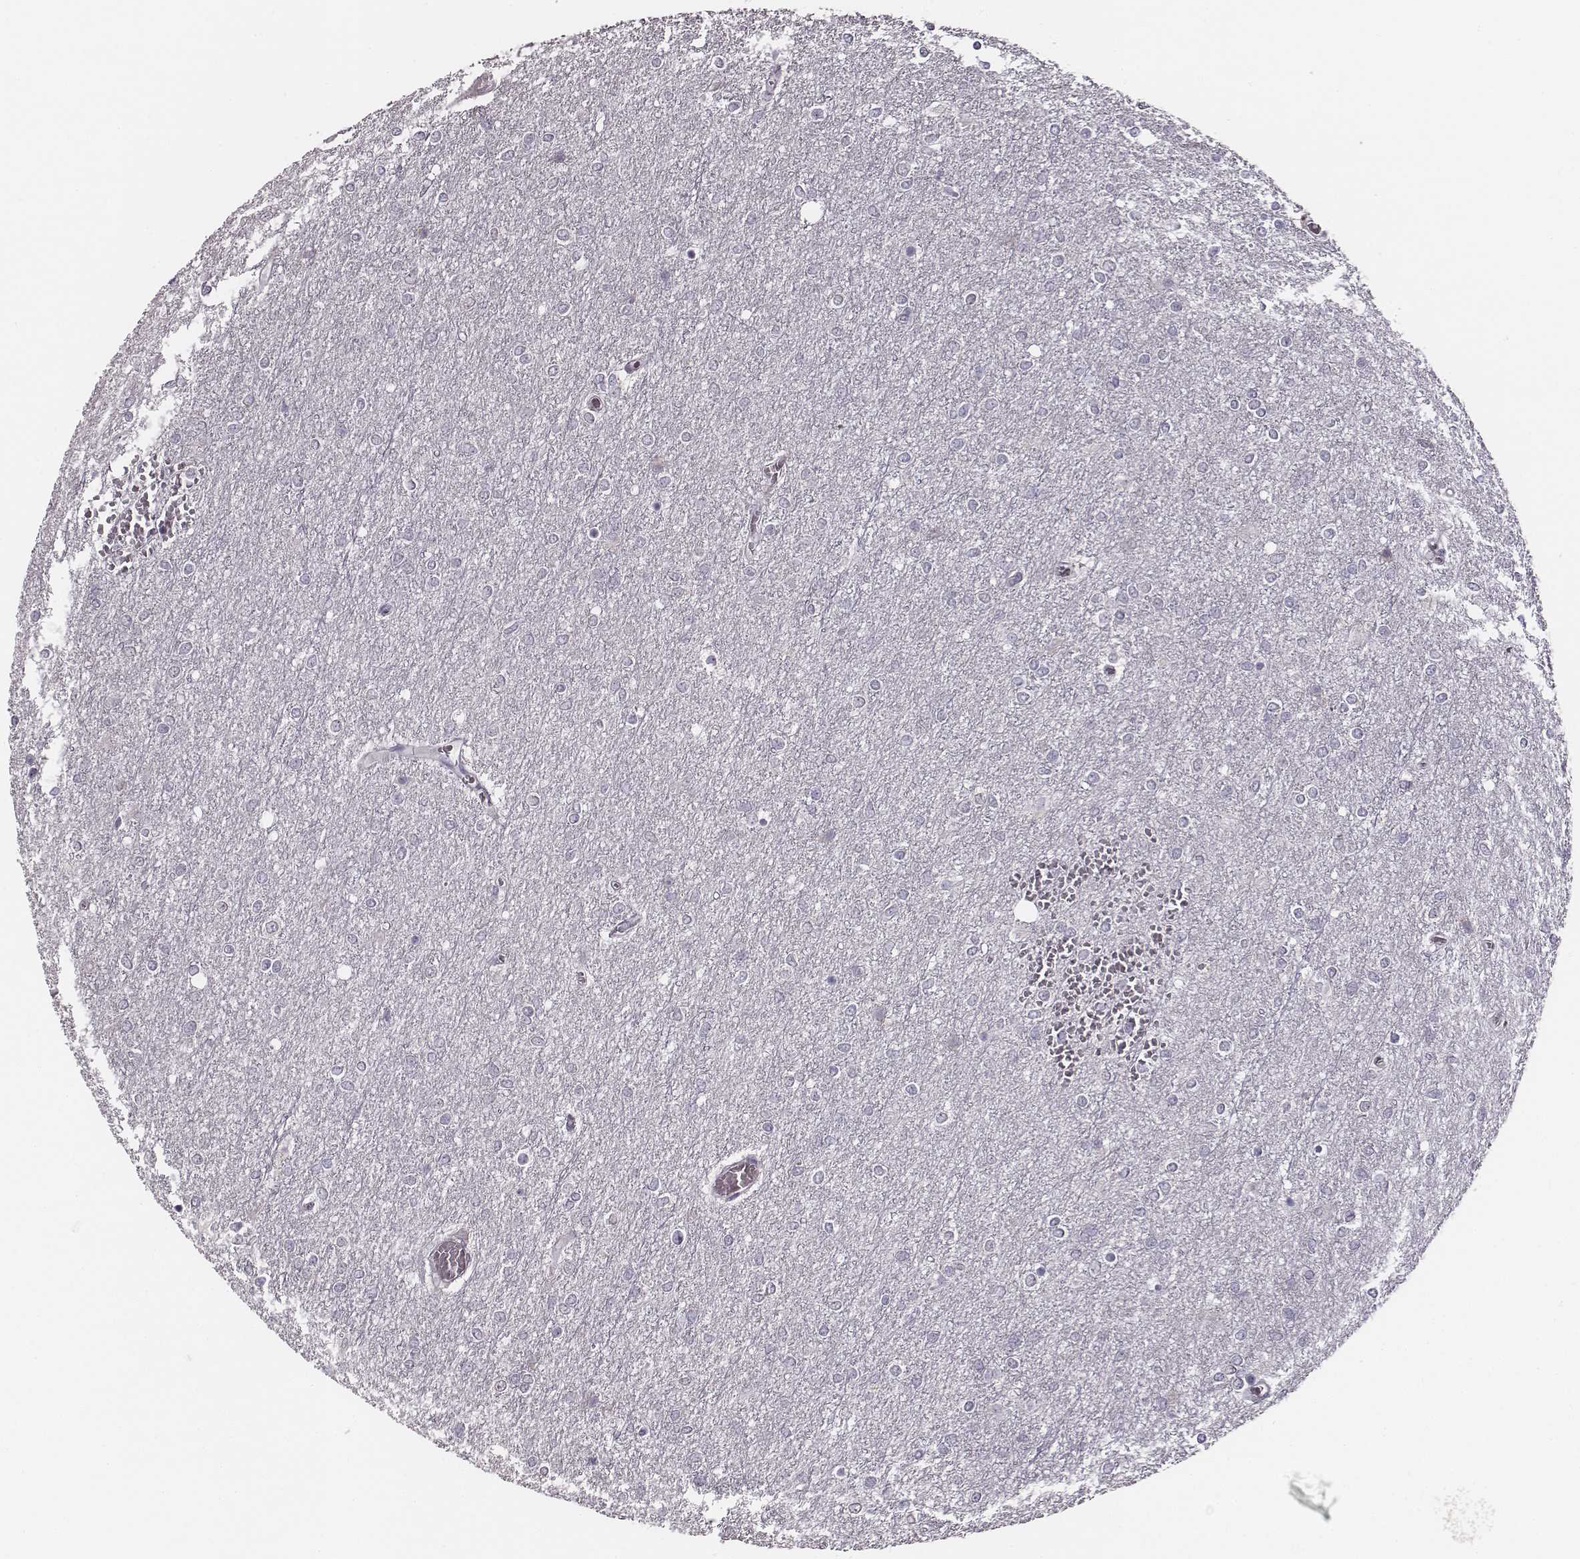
{"staining": {"intensity": "negative", "quantity": "none", "location": "none"}, "tissue": "glioma", "cell_type": "Tumor cells", "image_type": "cancer", "snomed": [{"axis": "morphology", "description": "Glioma, malignant, High grade"}, {"axis": "topography", "description": "Brain"}], "caption": "Glioma was stained to show a protein in brown. There is no significant expression in tumor cells.", "gene": "UBL4B", "patient": {"sex": "female", "age": 61}}